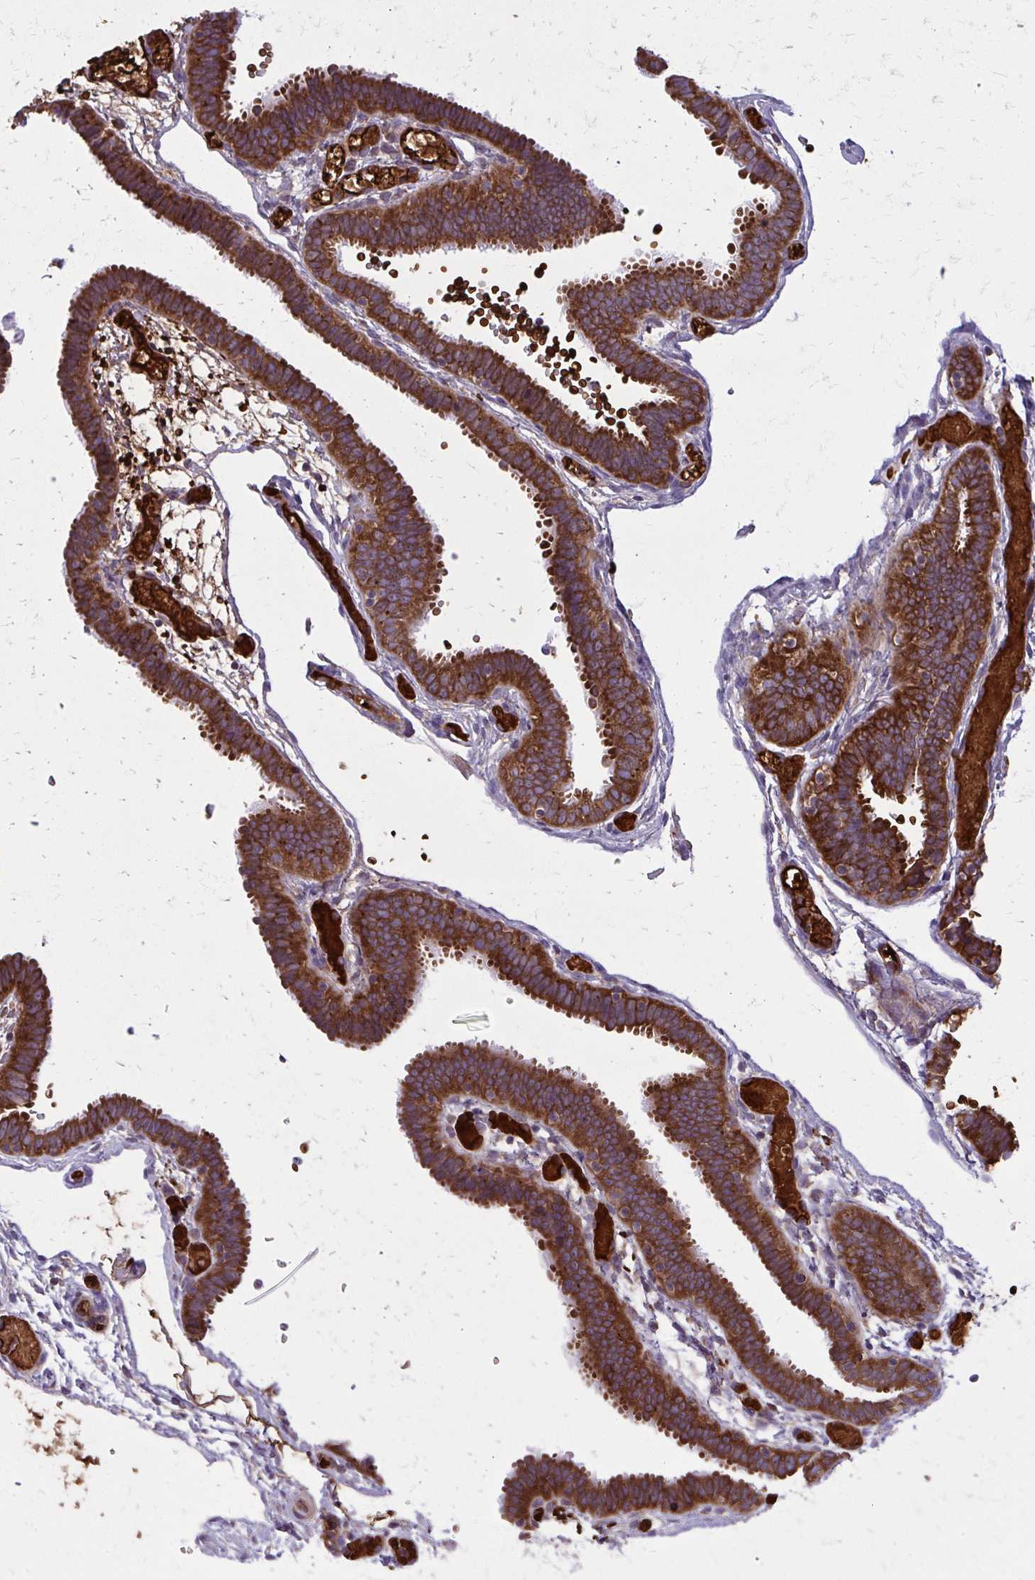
{"staining": {"intensity": "strong", "quantity": ">75%", "location": "cytoplasmic/membranous"}, "tissue": "fallopian tube", "cell_type": "Glandular cells", "image_type": "normal", "snomed": [{"axis": "morphology", "description": "Normal tissue, NOS"}, {"axis": "topography", "description": "Fallopian tube"}], "caption": "Immunohistochemical staining of benign human fallopian tube displays >75% levels of strong cytoplasmic/membranous protein positivity in approximately >75% of glandular cells.", "gene": "PDK4", "patient": {"sex": "female", "age": 37}}